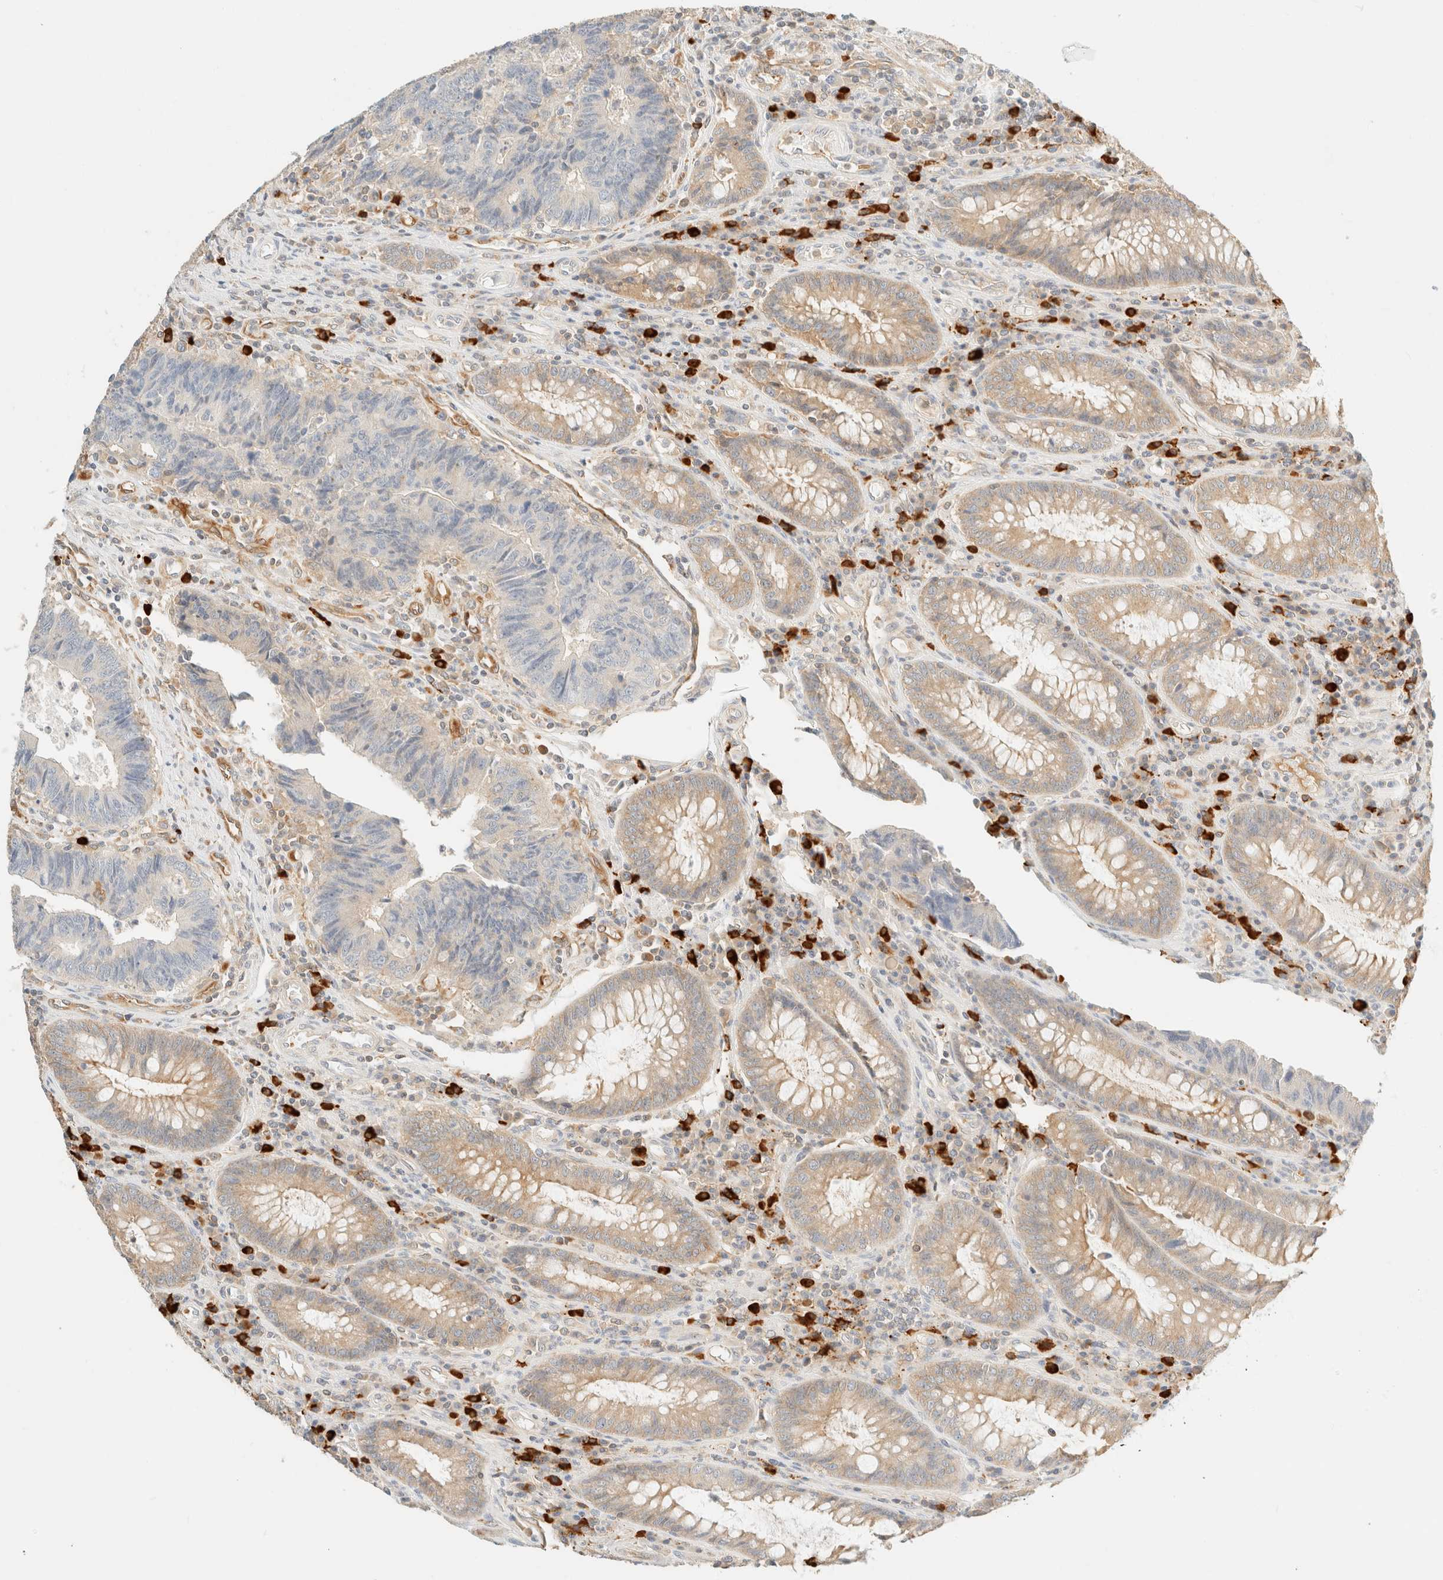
{"staining": {"intensity": "weak", "quantity": "25%-75%", "location": "cytoplasmic/membranous"}, "tissue": "colorectal cancer", "cell_type": "Tumor cells", "image_type": "cancer", "snomed": [{"axis": "morphology", "description": "Adenocarcinoma, NOS"}, {"axis": "topography", "description": "Rectum"}], "caption": "Colorectal cancer (adenocarcinoma) was stained to show a protein in brown. There is low levels of weak cytoplasmic/membranous staining in approximately 25%-75% of tumor cells.", "gene": "FHOD1", "patient": {"sex": "male", "age": 84}}